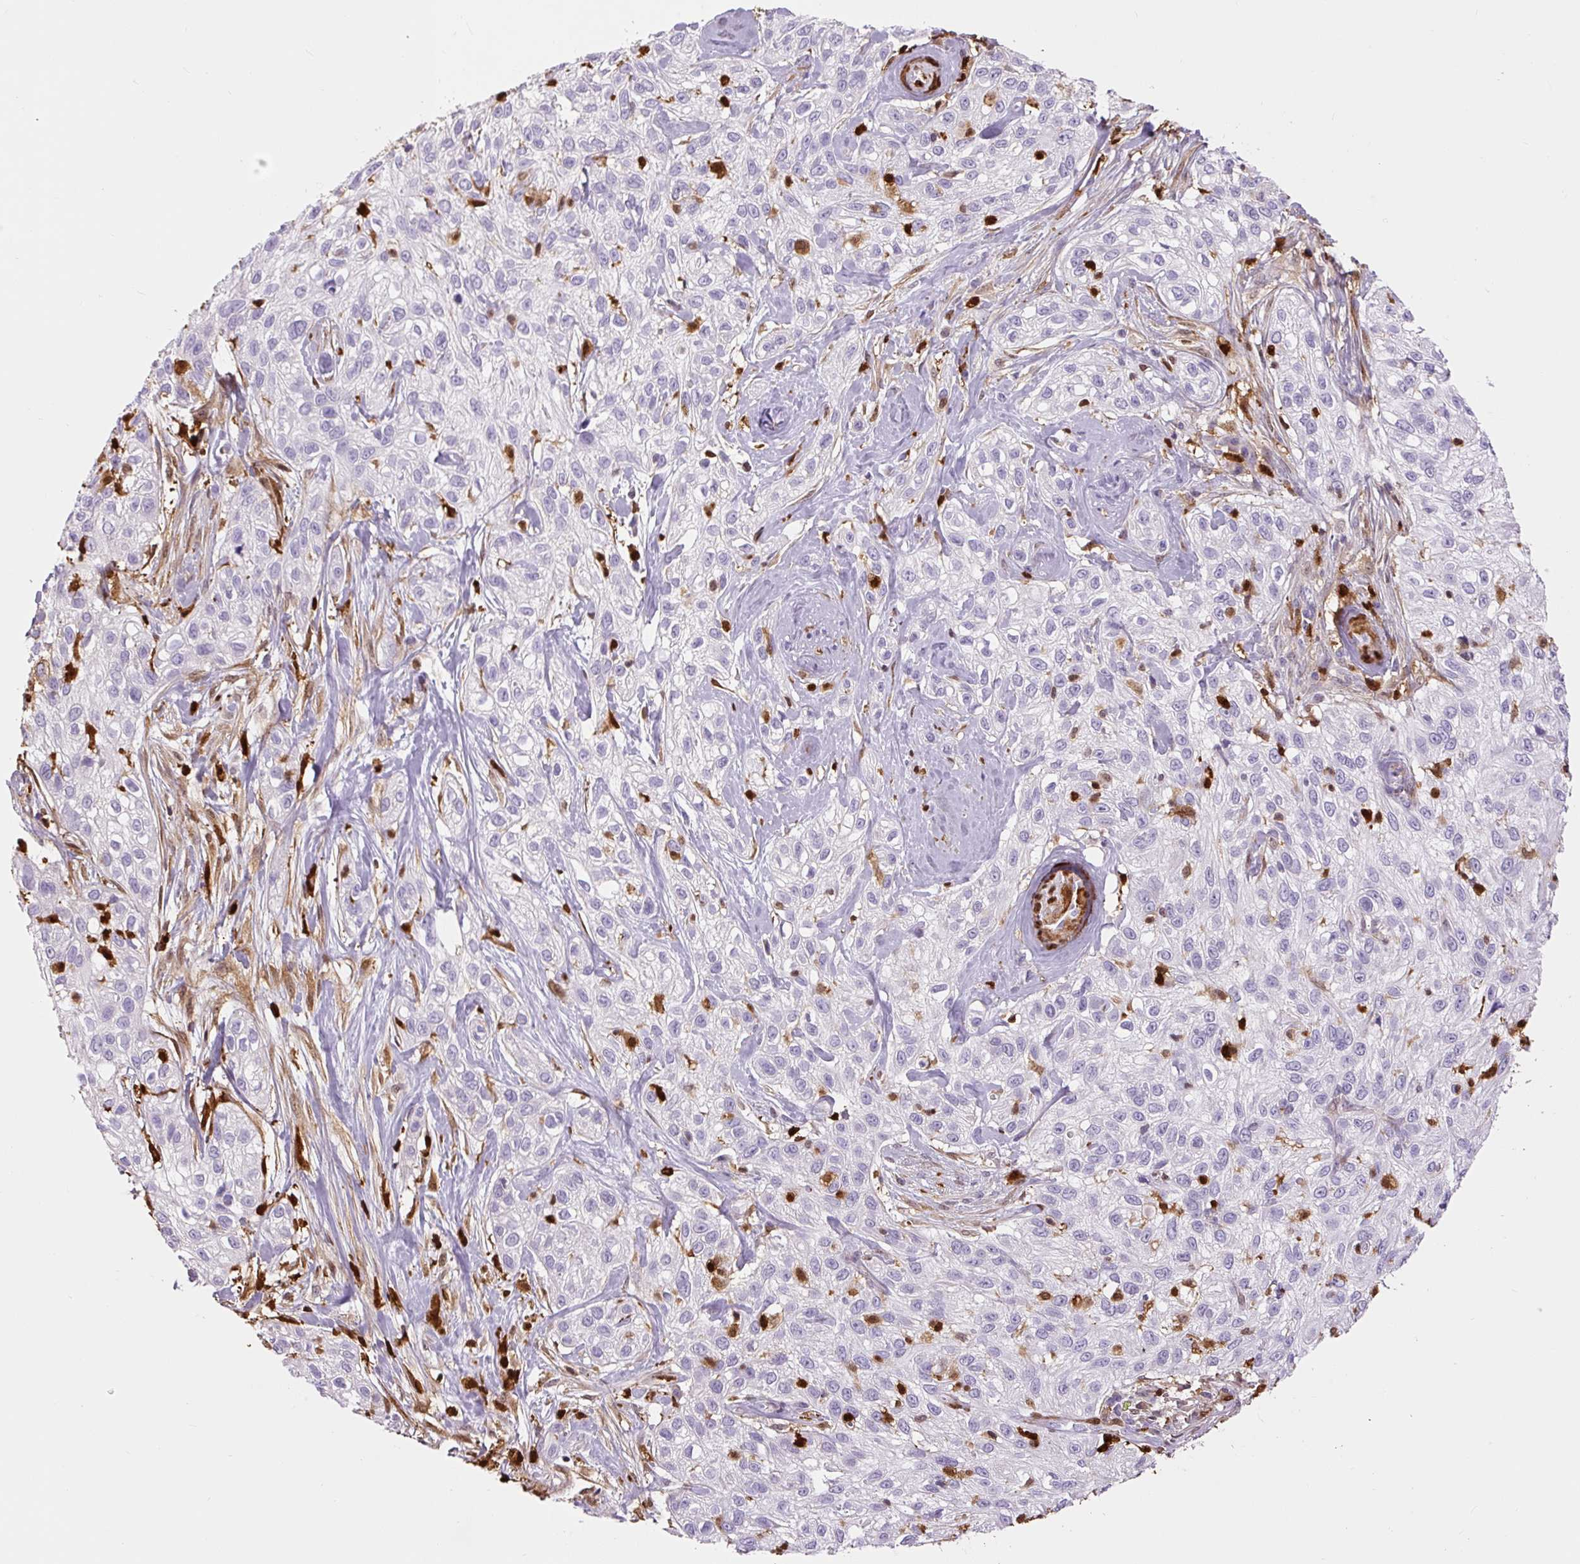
{"staining": {"intensity": "negative", "quantity": "none", "location": "none"}, "tissue": "skin cancer", "cell_type": "Tumor cells", "image_type": "cancer", "snomed": [{"axis": "morphology", "description": "Squamous cell carcinoma, NOS"}, {"axis": "topography", "description": "Skin"}], "caption": "The histopathology image reveals no staining of tumor cells in squamous cell carcinoma (skin).", "gene": "S100A4", "patient": {"sex": "male", "age": 82}}